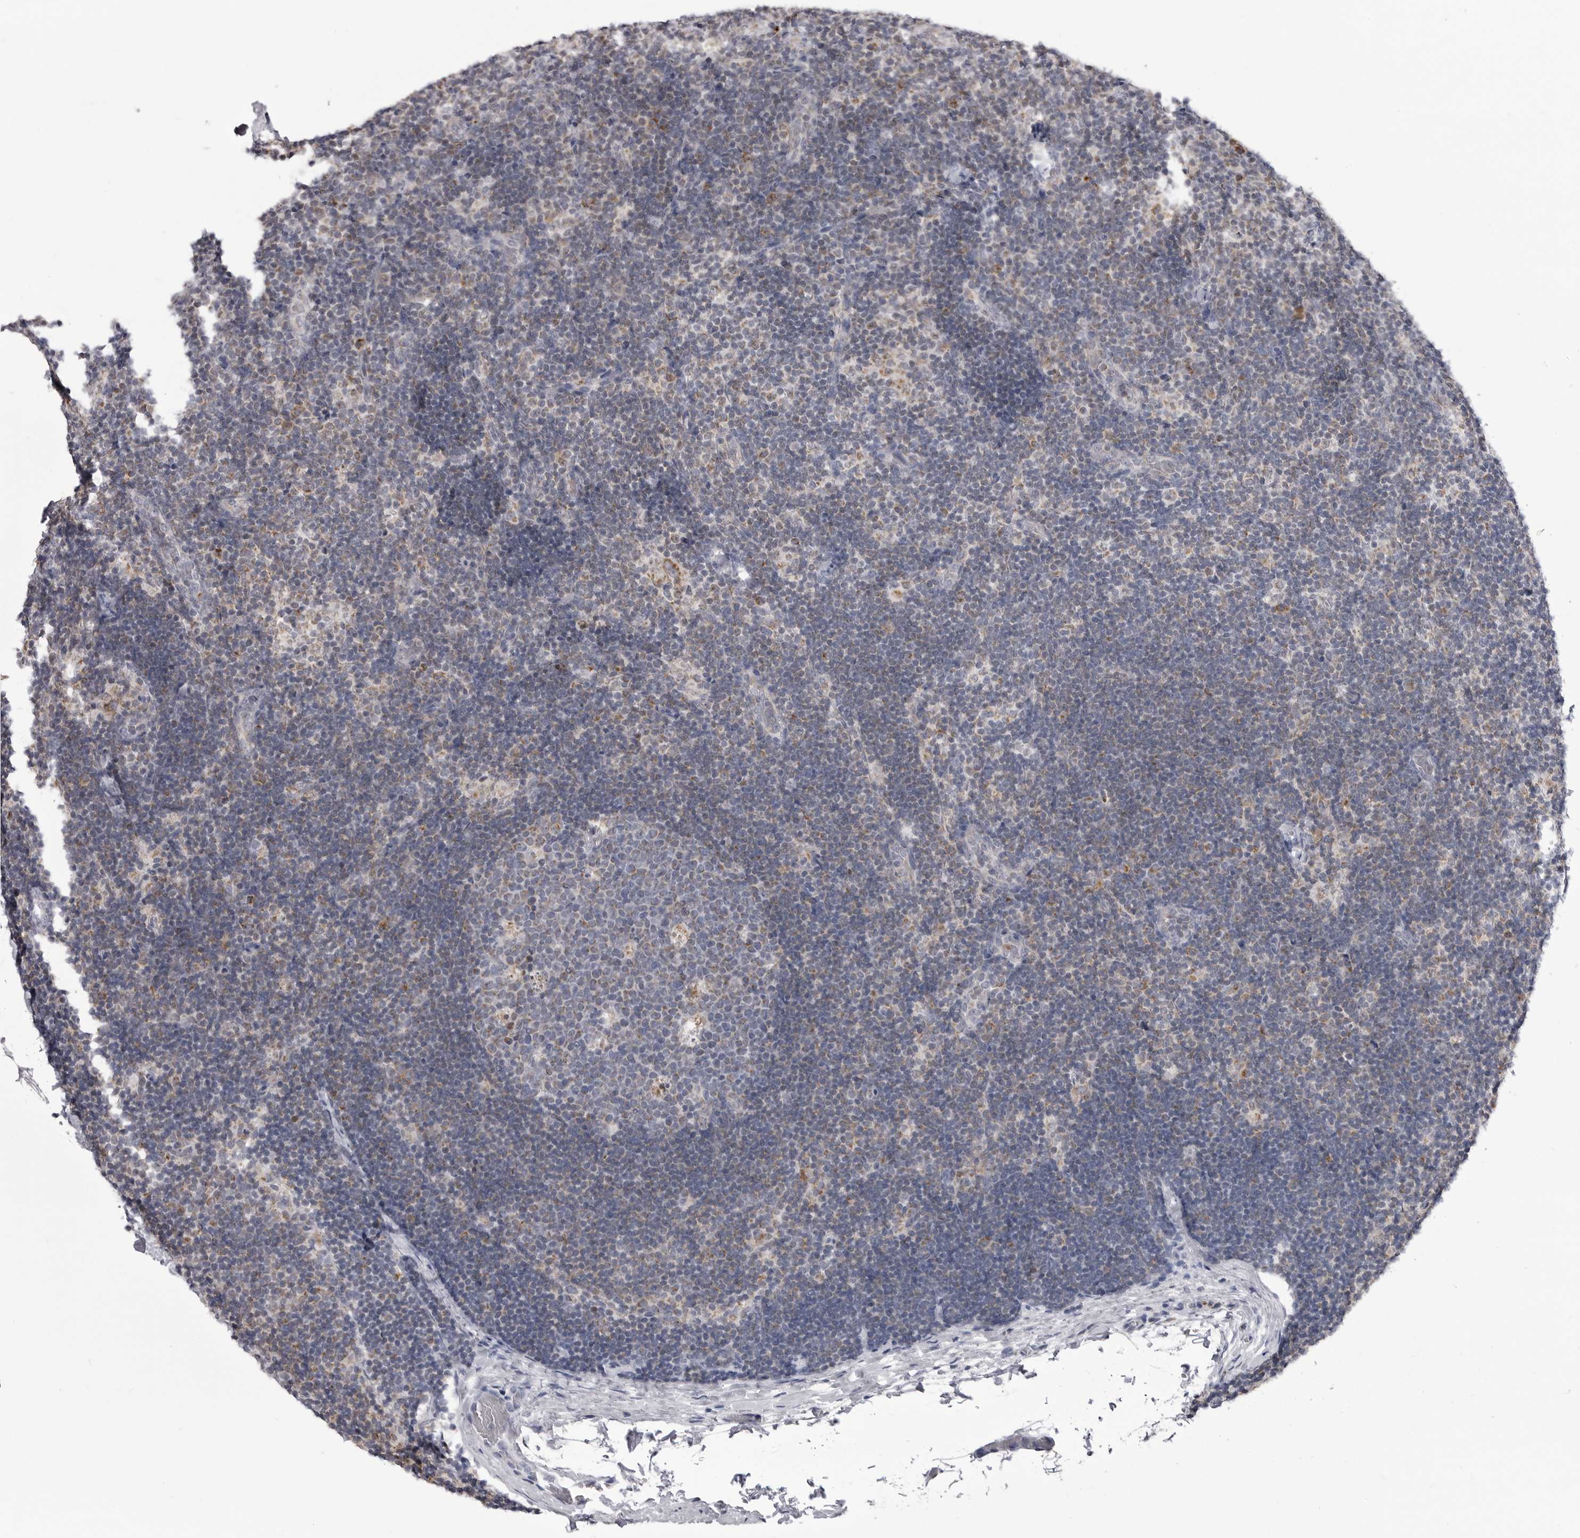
{"staining": {"intensity": "strong", "quantity": "<25%", "location": "cytoplasmic/membranous"}, "tissue": "lymph node", "cell_type": "Germinal center cells", "image_type": "normal", "snomed": [{"axis": "morphology", "description": "Normal tissue, NOS"}, {"axis": "topography", "description": "Lymph node"}], "caption": "Protein analysis of unremarkable lymph node exhibits strong cytoplasmic/membranous staining in approximately <25% of germinal center cells.", "gene": "FH", "patient": {"sex": "female", "age": 22}}